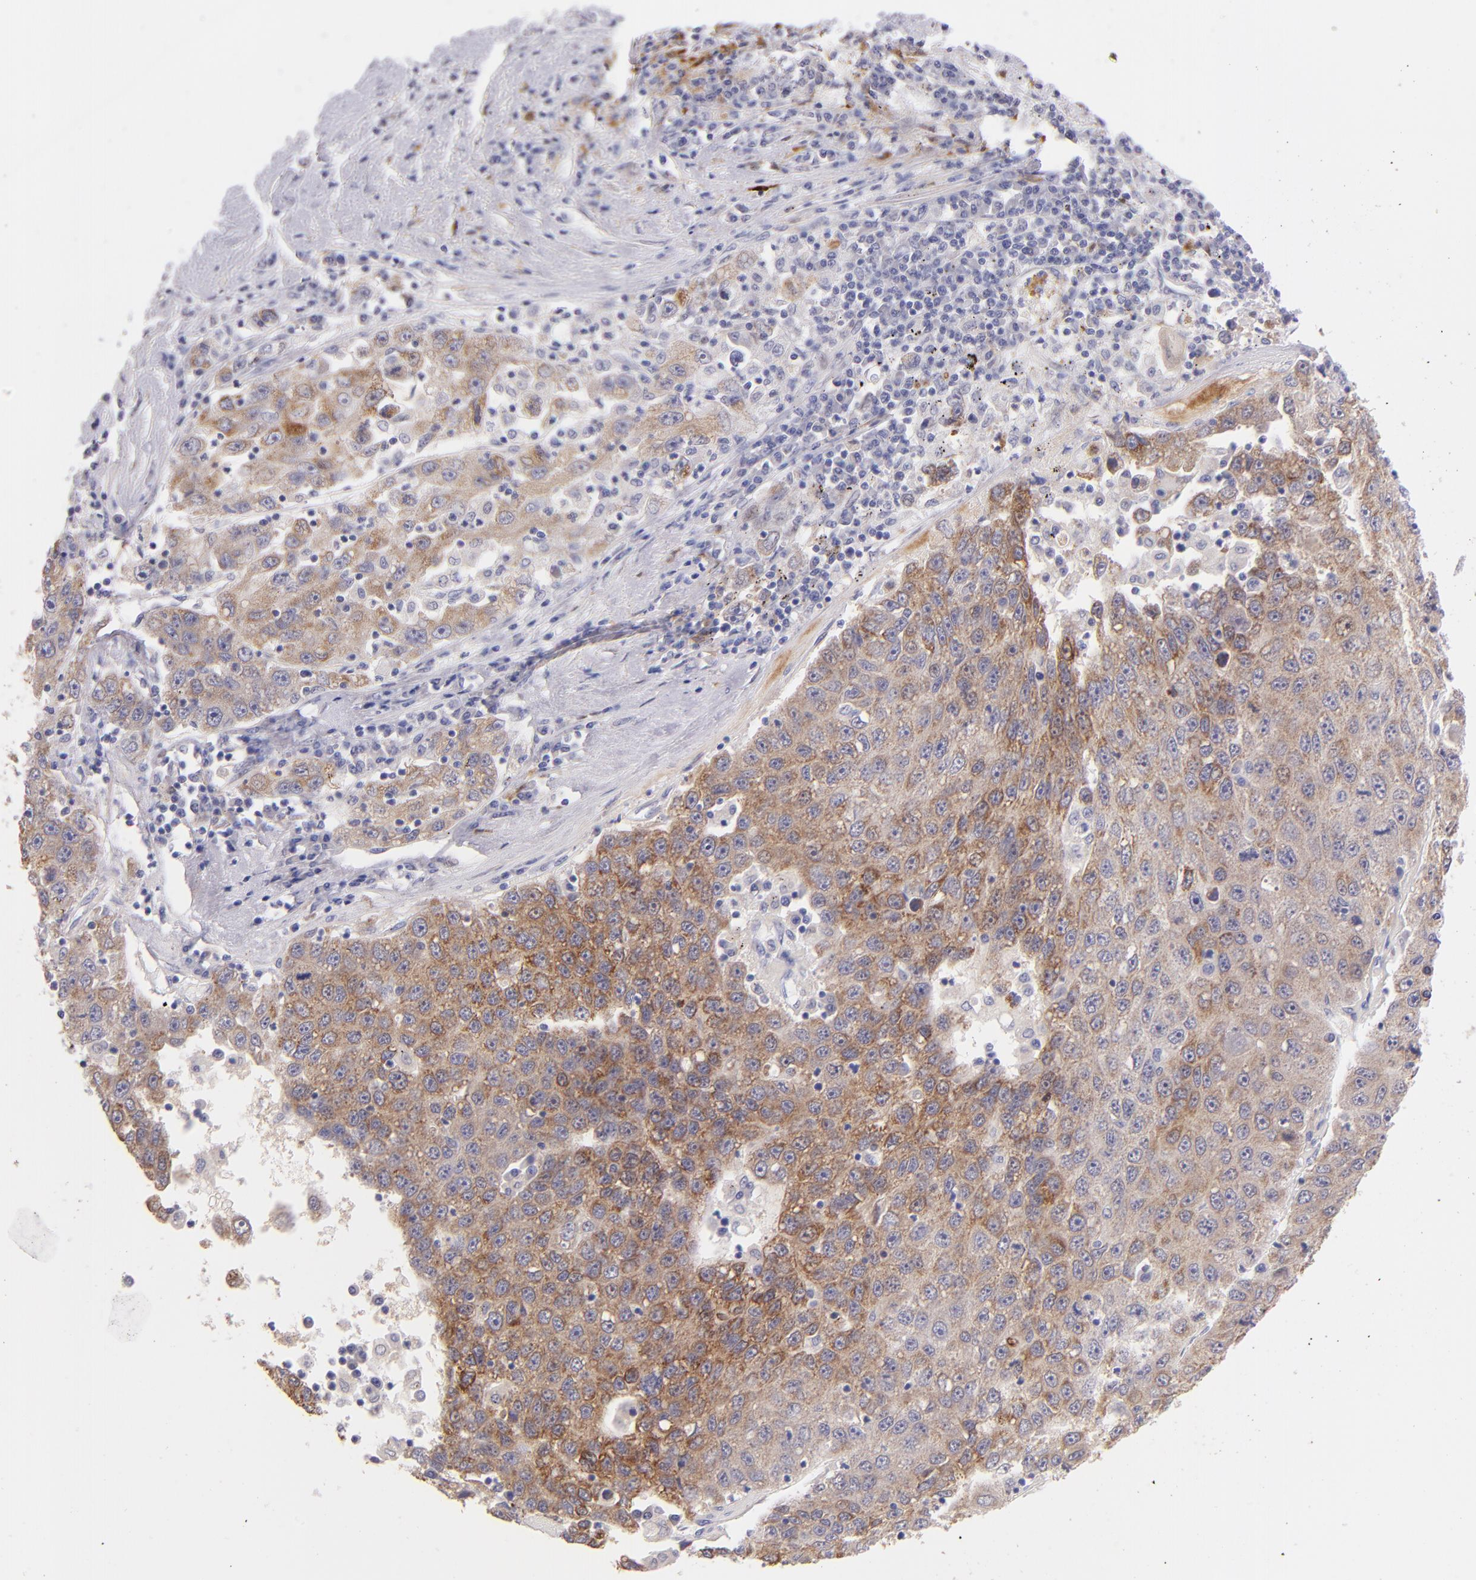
{"staining": {"intensity": "moderate", "quantity": ">75%", "location": "cytoplasmic/membranous"}, "tissue": "liver cancer", "cell_type": "Tumor cells", "image_type": "cancer", "snomed": [{"axis": "morphology", "description": "Carcinoma, Hepatocellular, NOS"}, {"axis": "topography", "description": "Liver"}], "caption": "The immunohistochemical stain shows moderate cytoplasmic/membranous positivity in tumor cells of liver cancer (hepatocellular carcinoma) tissue.", "gene": "SH2D4A", "patient": {"sex": "male", "age": 49}}